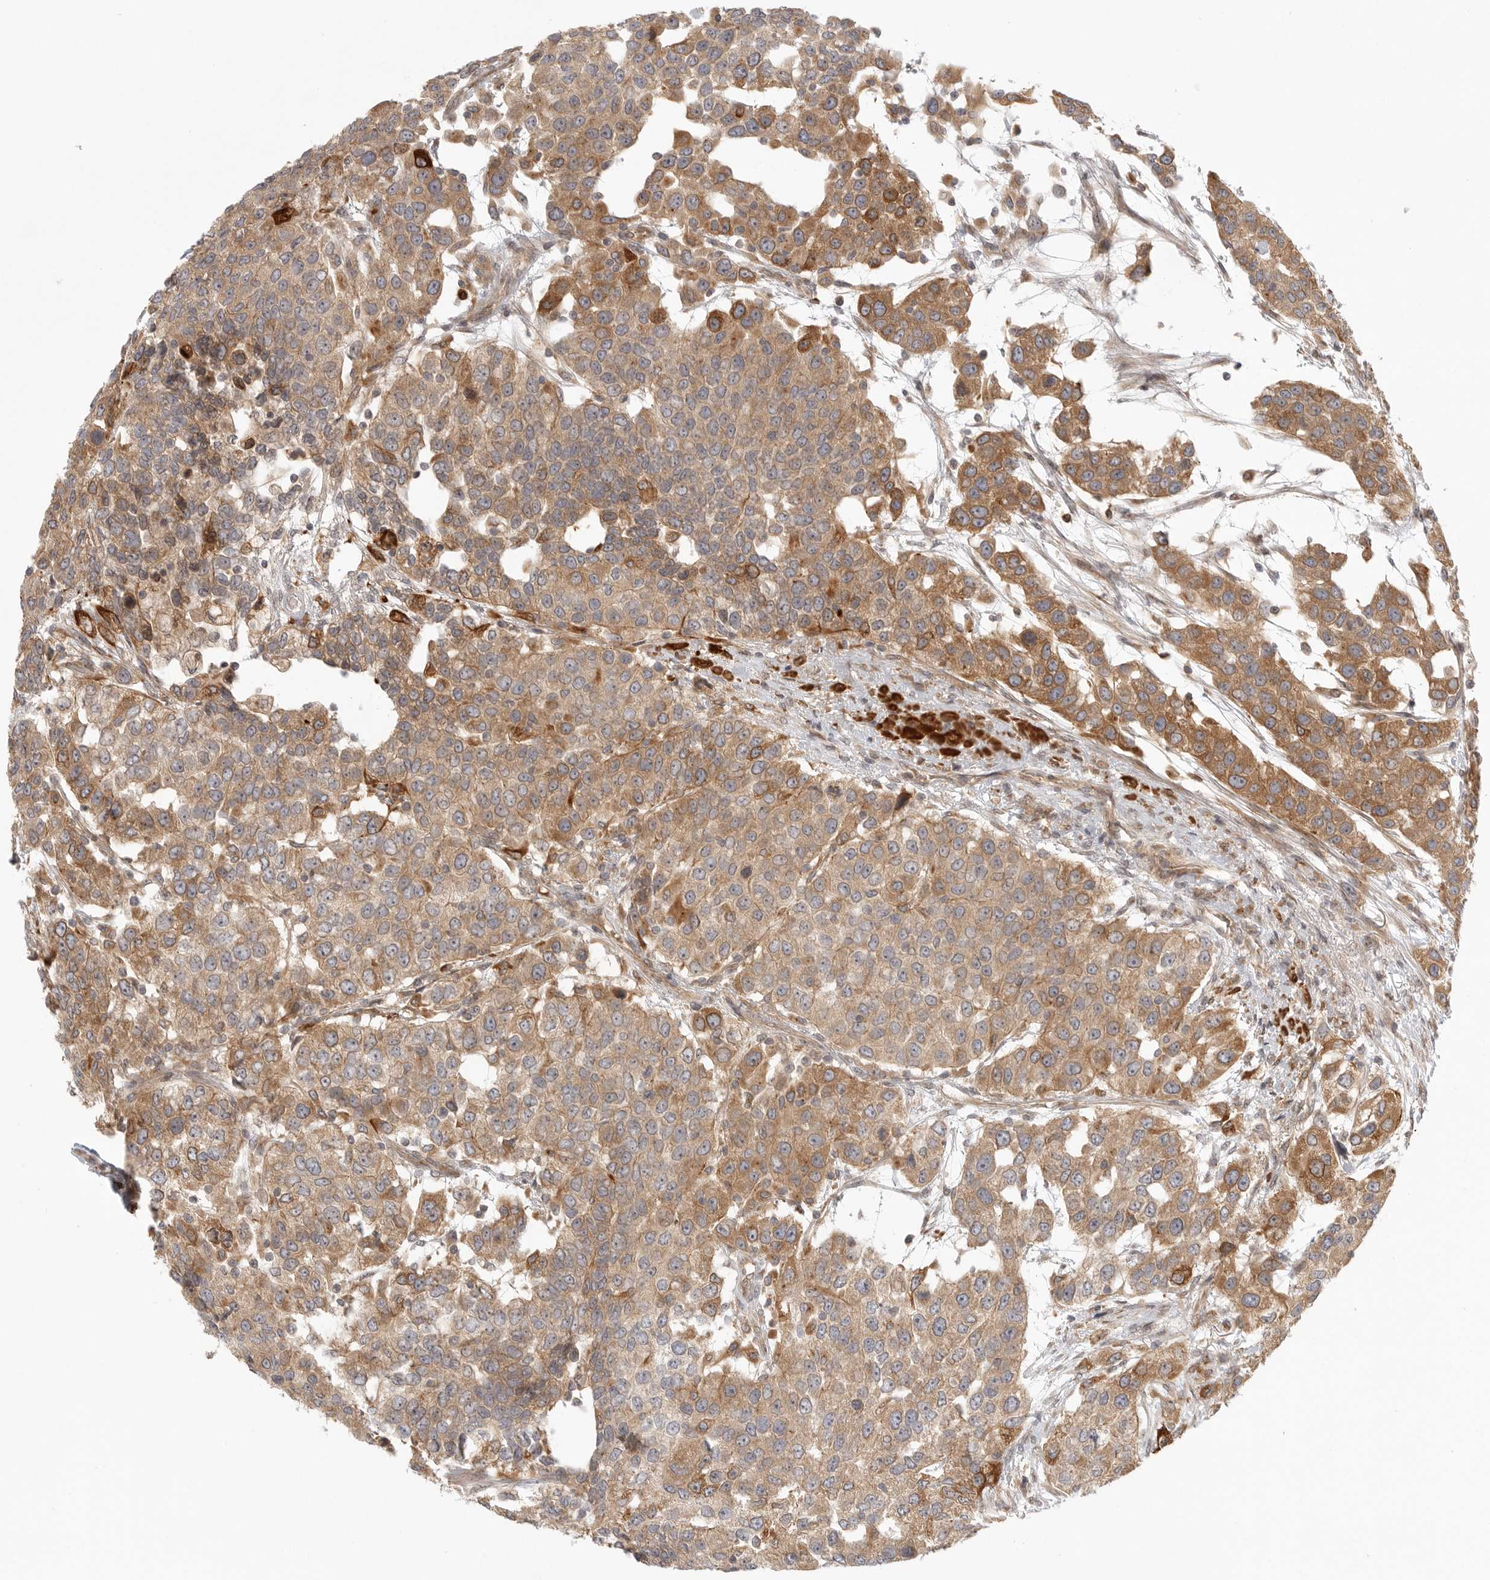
{"staining": {"intensity": "moderate", "quantity": ">75%", "location": "cytoplasmic/membranous"}, "tissue": "urothelial cancer", "cell_type": "Tumor cells", "image_type": "cancer", "snomed": [{"axis": "morphology", "description": "Urothelial carcinoma, High grade"}, {"axis": "topography", "description": "Urinary bladder"}], "caption": "Urothelial cancer stained with DAB IHC demonstrates medium levels of moderate cytoplasmic/membranous positivity in approximately >75% of tumor cells.", "gene": "CCPG1", "patient": {"sex": "female", "age": 80}}